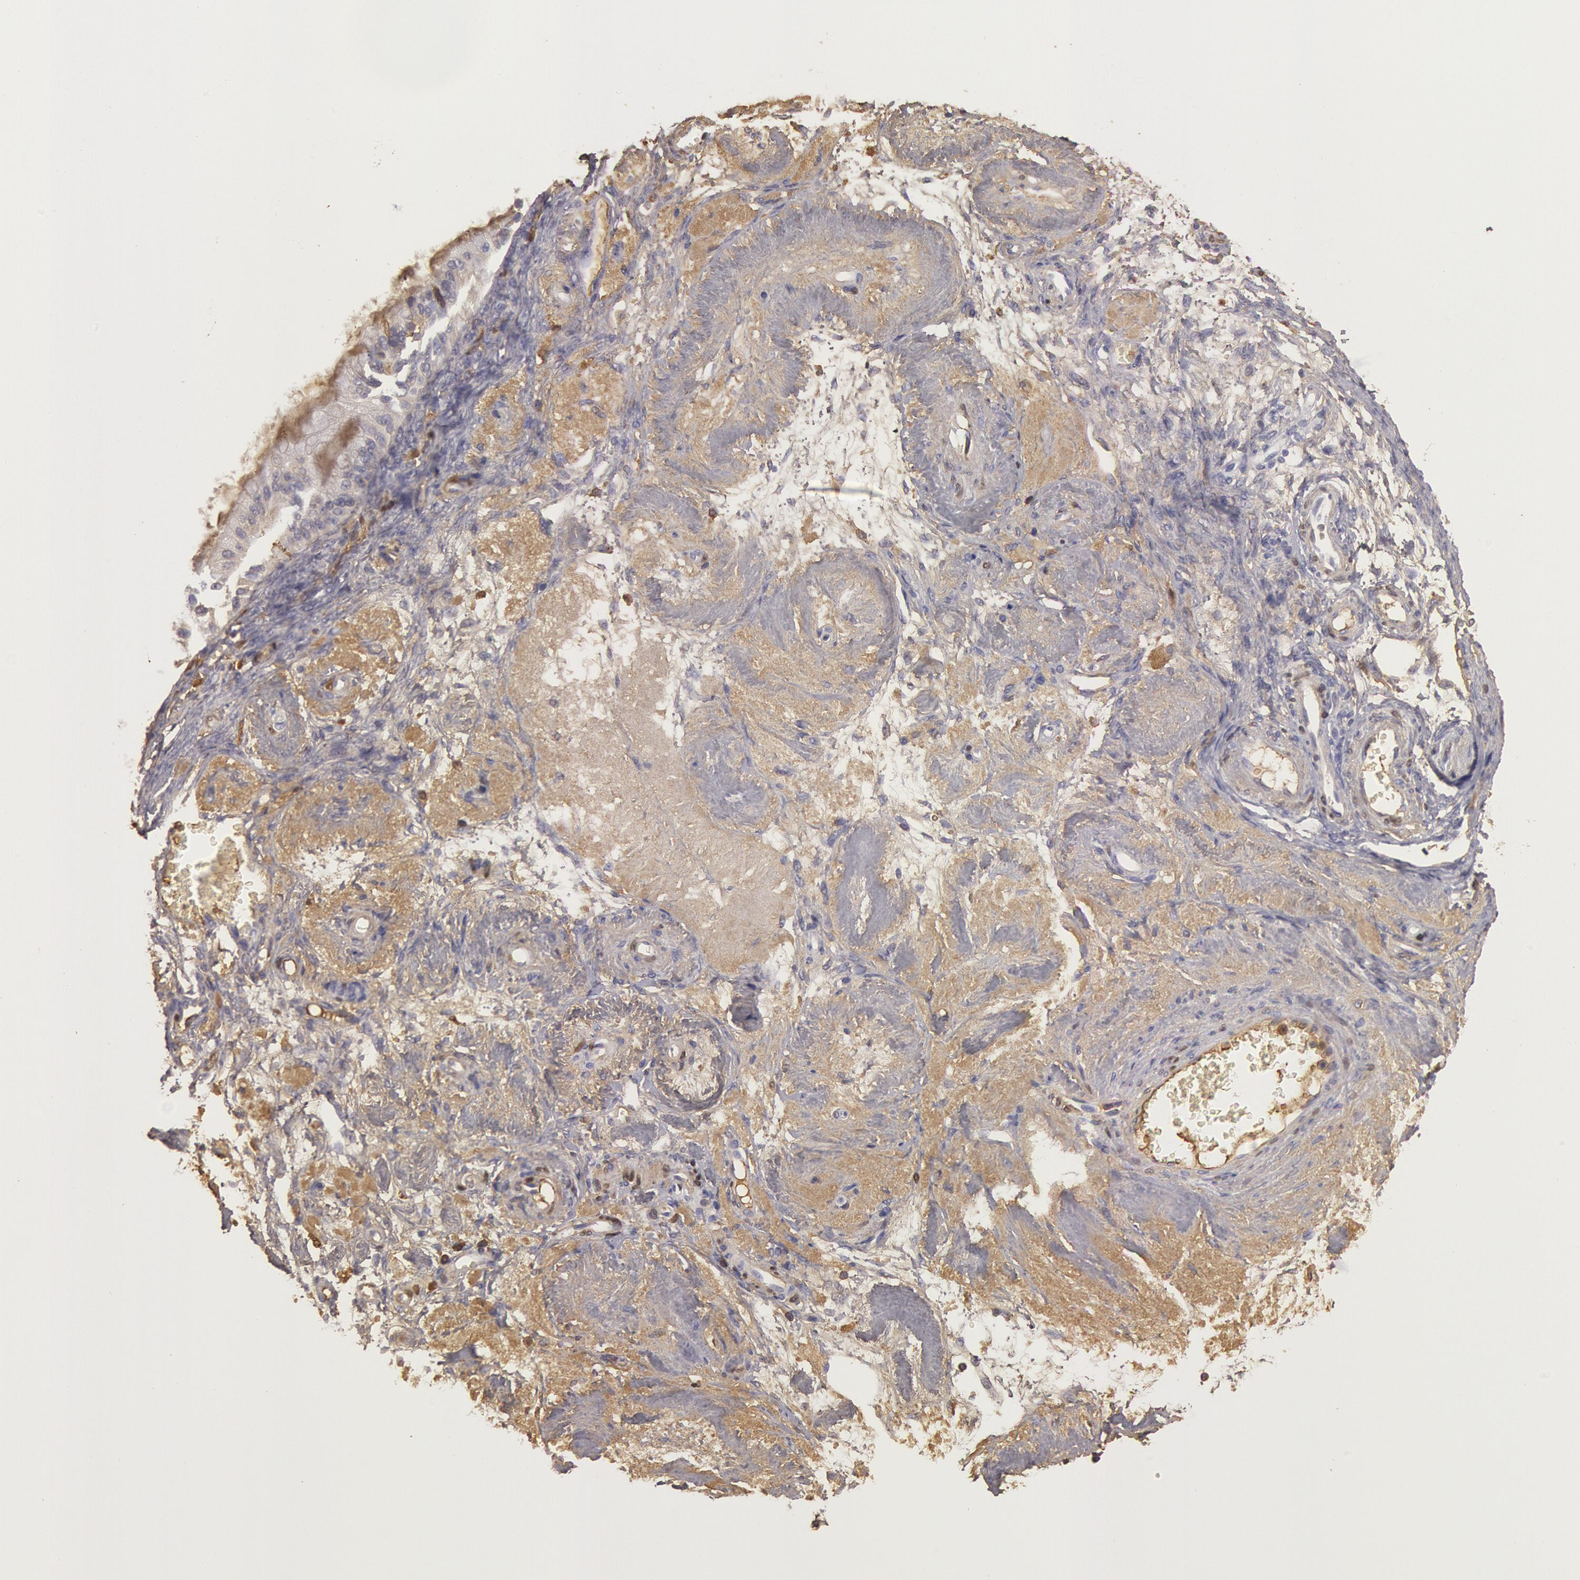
{"staining": {"intensity": "moderate", "quantity": ">75%", "location": "cytoplasmic/membranous"}, "tissue": "ovarian cancer", "cell_type": "Tumor cells", "image_type": "cancer", "snomed": [{"axis": "morphology", "description": "Cystadenocarcinoma, mucinous, NOS"}, {"axis": "topography", "description": "Ovary"}], "caption": "This is a micrograph of IHC staining of mucinous cystadenocarcinoma (ovarian), which shows moderate staining in the cytoplasmic/membranous of tumor cells.", "gene": "IGHG1", "patient": {"sex": "female", "age": 57}}